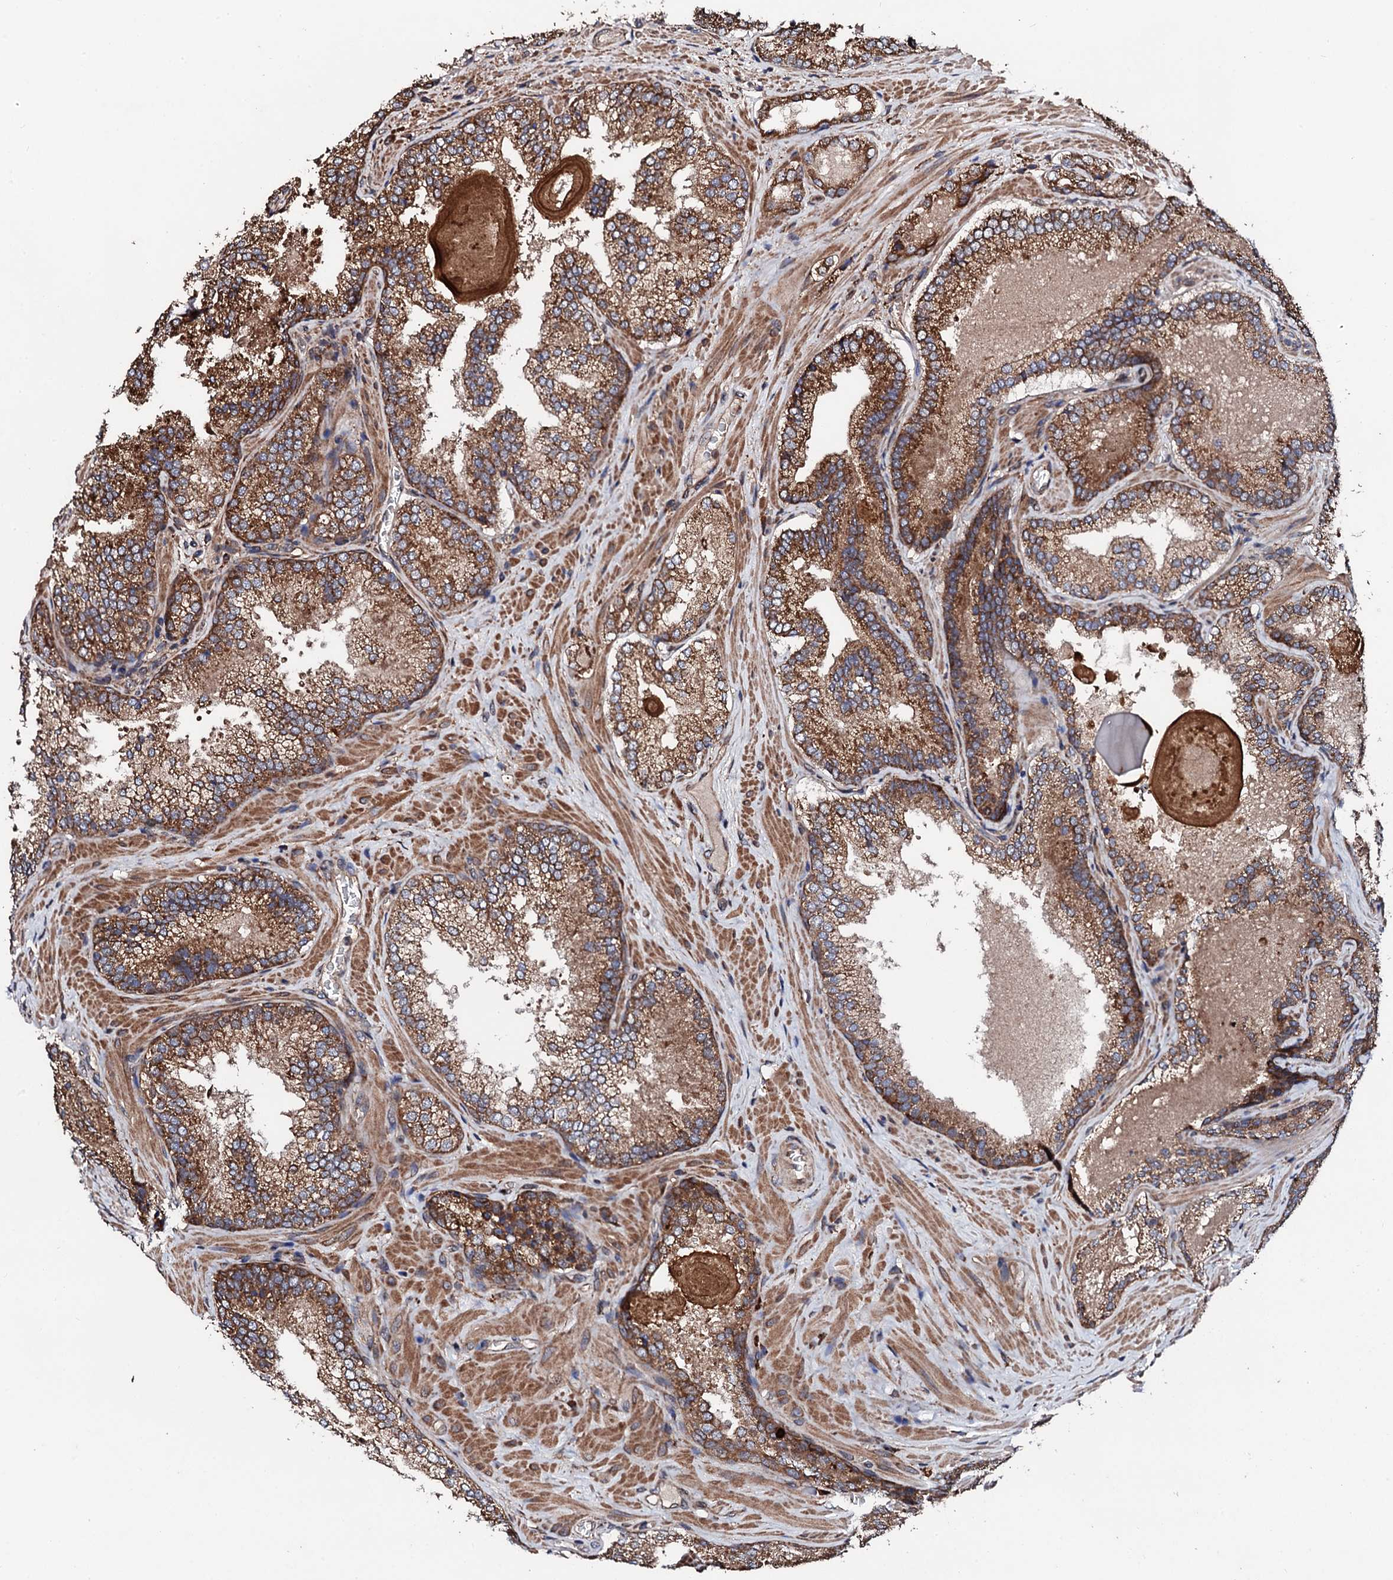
{"staining": {"intensity": "moderate", "quantity": ">75%", "location": "cytoplasmic/membranous"}, "tissue": "prostate cancer", "cell_type": "Tumor cells", "image_type": "cancer", "snomed": [{"axis": "morphology", "description": "Adenocarcinoma, Low grade"}, {"axis": "topography", "description": "Prostate"}], "caption": "IHC image of low-grade adenocarcinoma (prostate) stained for a protein (brown), which displays medium levels of moderate cytoplasmic/membranous staining in approximately >75% of tumor cells.", "gene": "CKAP5", "patient": {"sex": "male", "age": 74}}